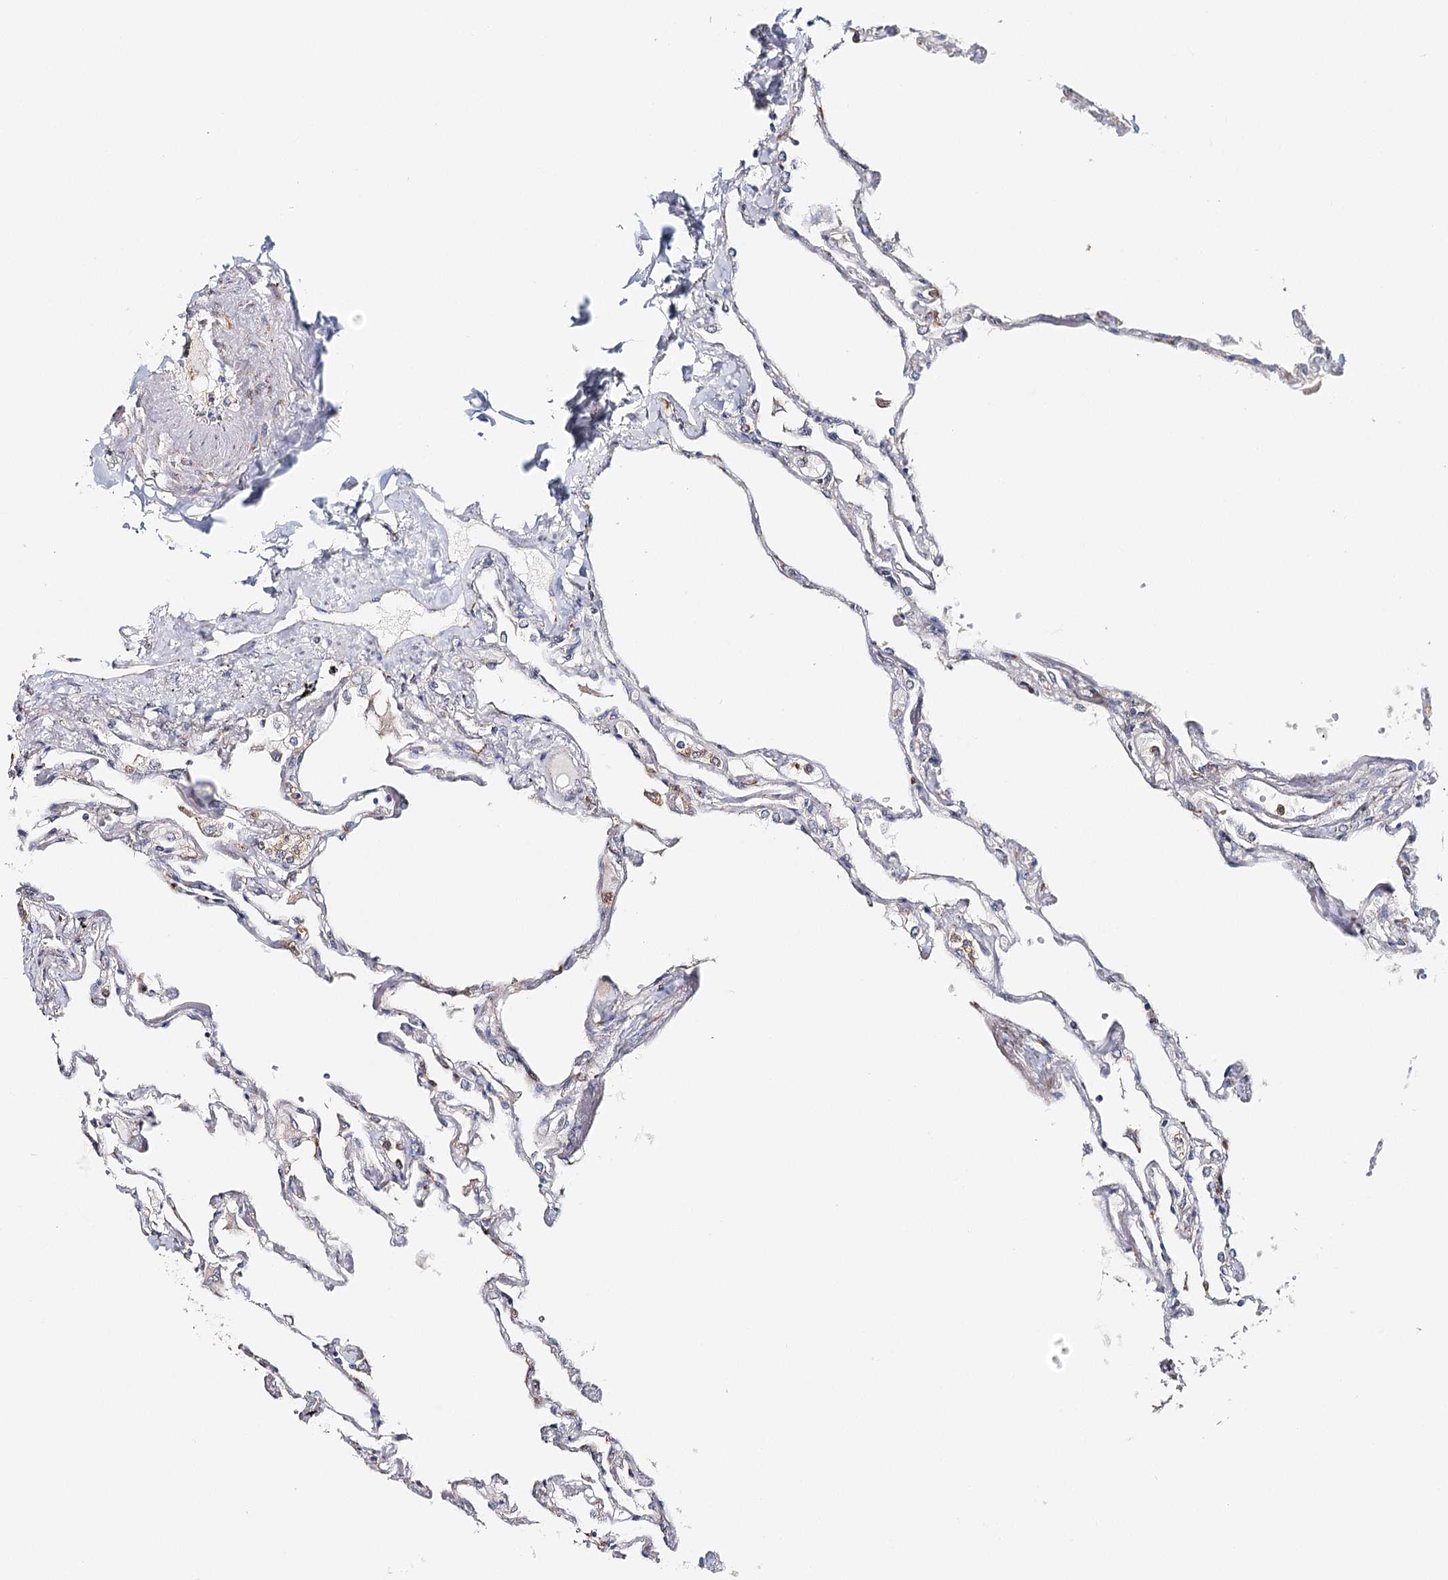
{"staining": {"intensity": "moderate", "quantity": "<25%", "location": "cytoplasmic/membranous"}, "tissue": "lung", "cell_type": "Alveolar cells", "image_type": "normal", "snomed": [{"axis": "morphology", "description": "Normal tissue, NOS"}, {"axis": "topography", "description": "Lung"}], "caption": "Protein expression analysis of normal human lung reveals moderate cytoplasmic/membranous staining in about <25% of alveolar cells.", "gene": "MMP25", "patient": {"sex": "female", "age": 67}}